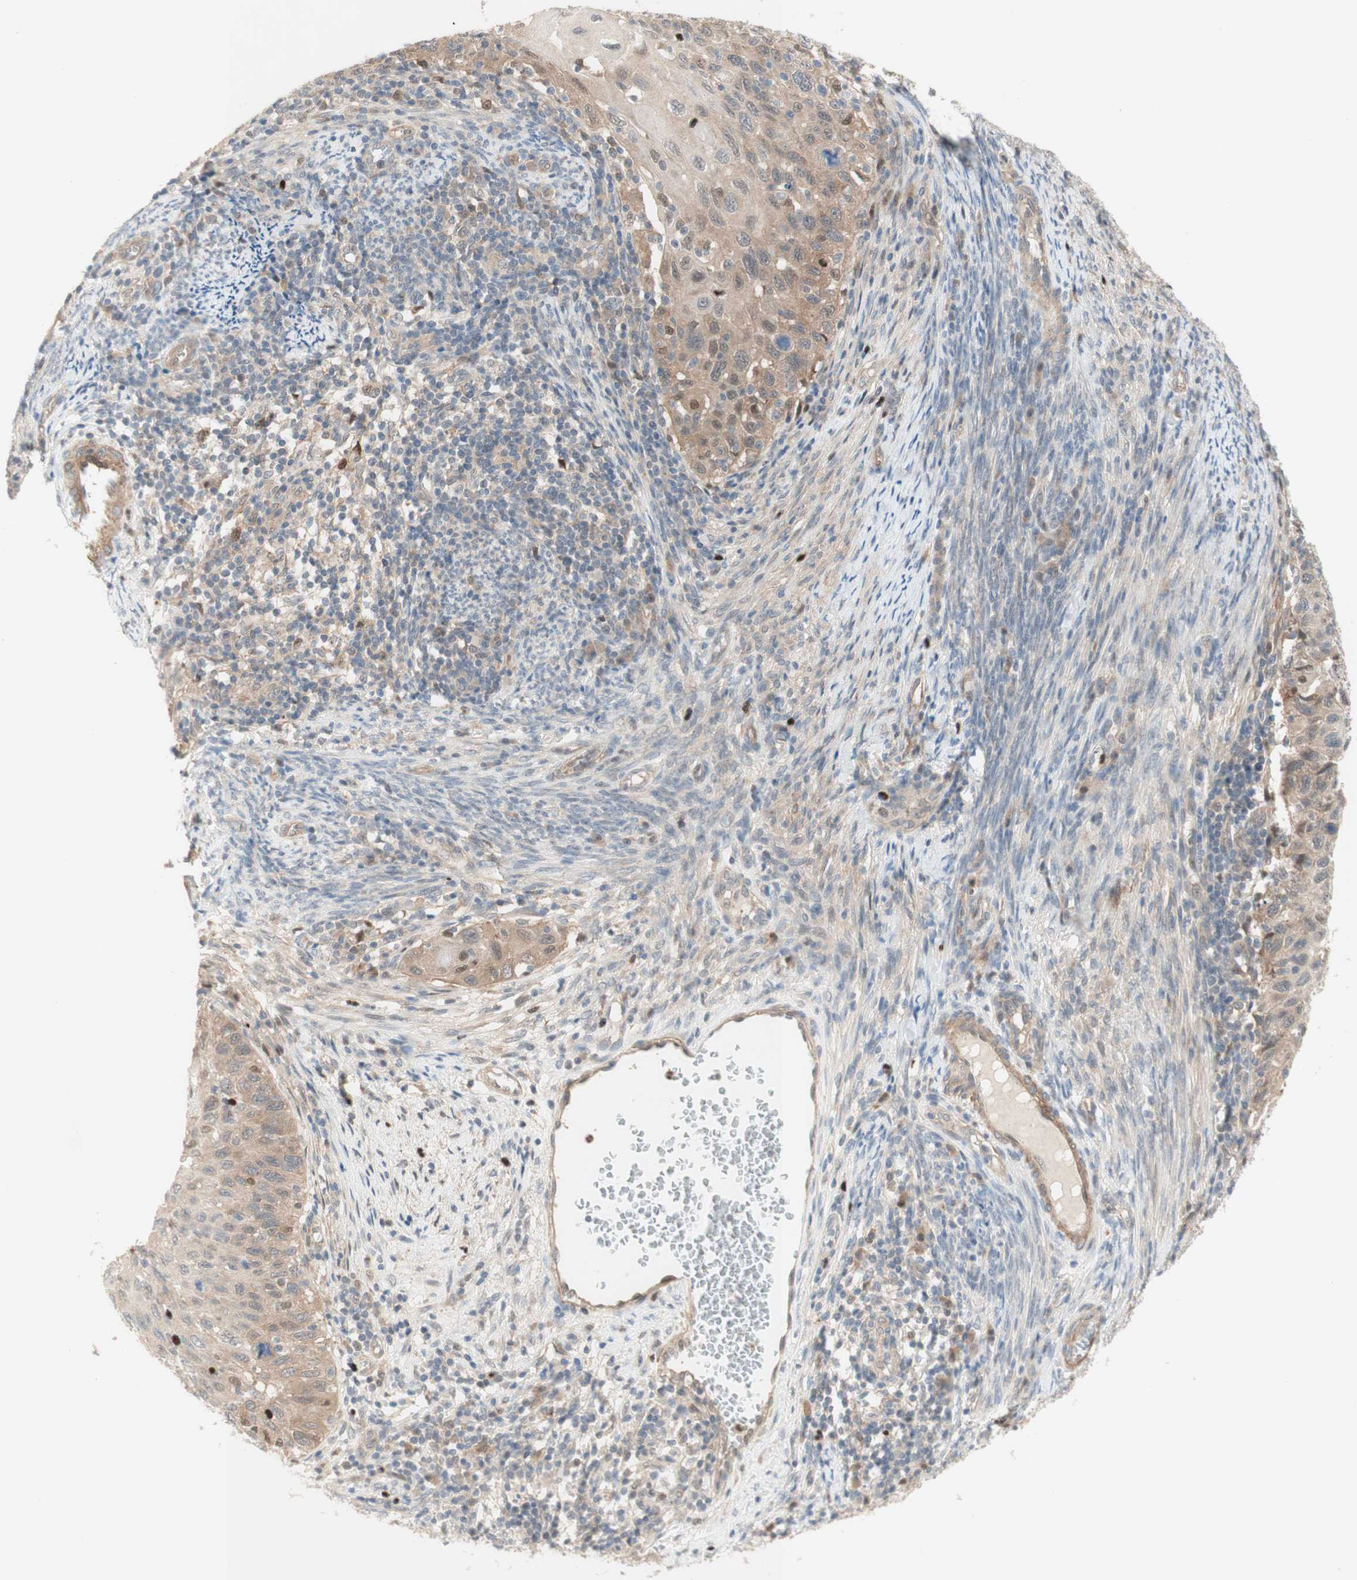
{"staining": {"intensity": "weak", "quantity": "25%-75%", "location": "cytoplasmic/membranous,nuclear"}, "tissue": "cervical cancer", "cell_type": "Tumor cells", "image_type": "cancer", "snomed": [{"axis": "morphology", "description": "Squamous cell carcinoma, NOS"}, {"axis": "topography", "description": "Cervix"}], "caption": "A photomicrograph of cervical cancer stained for a protein shows weak cytoplasmic/membranous and nuclear brown staining in tumor cells. (IHC, brightfield microscopy, high magnification).", "gene": "RFNG", "patient": {"sex": "female", "age": 70}}